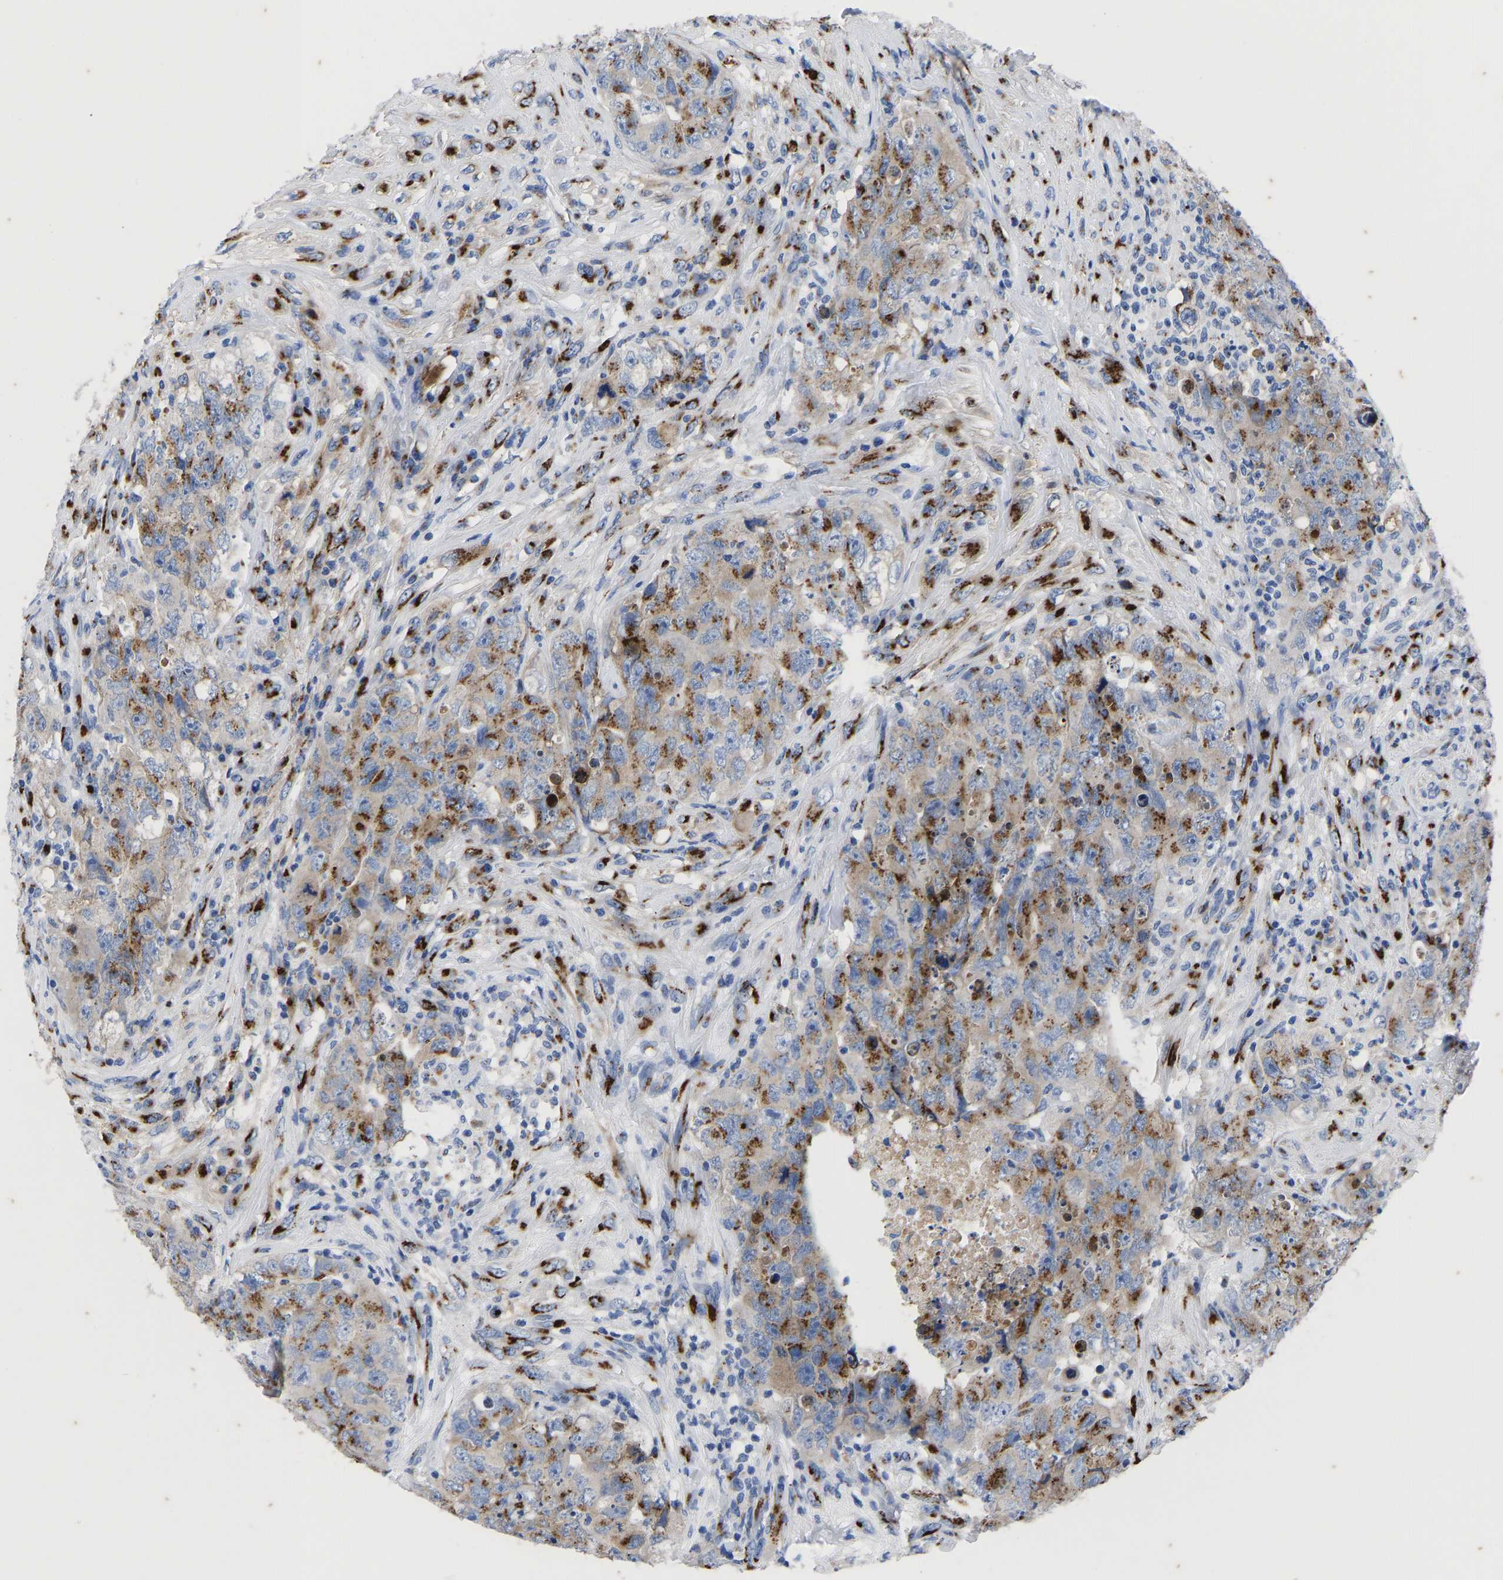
{"staining": {"intensity": "moderate", "quantity": ">75%", "location": "cytoplasmic/membranous"}, "tissue": "testis cancer", "cell_type": "Tumor cells", "image_type": "cancer", "snomed": [{"axis": "morphology", "description": "Carcinoma, Embryonal, NOS"}, {"axis": "topography", "description": "Testis"}], "caption": "Protein staining demonstrates moderate cytoplasmic/membranous positivity in about >75% of tumor cells in testis cancer (embryonal carcinoma).", "gene": "TMEM87A", "patient": {"sex": "male", "age": 32}}